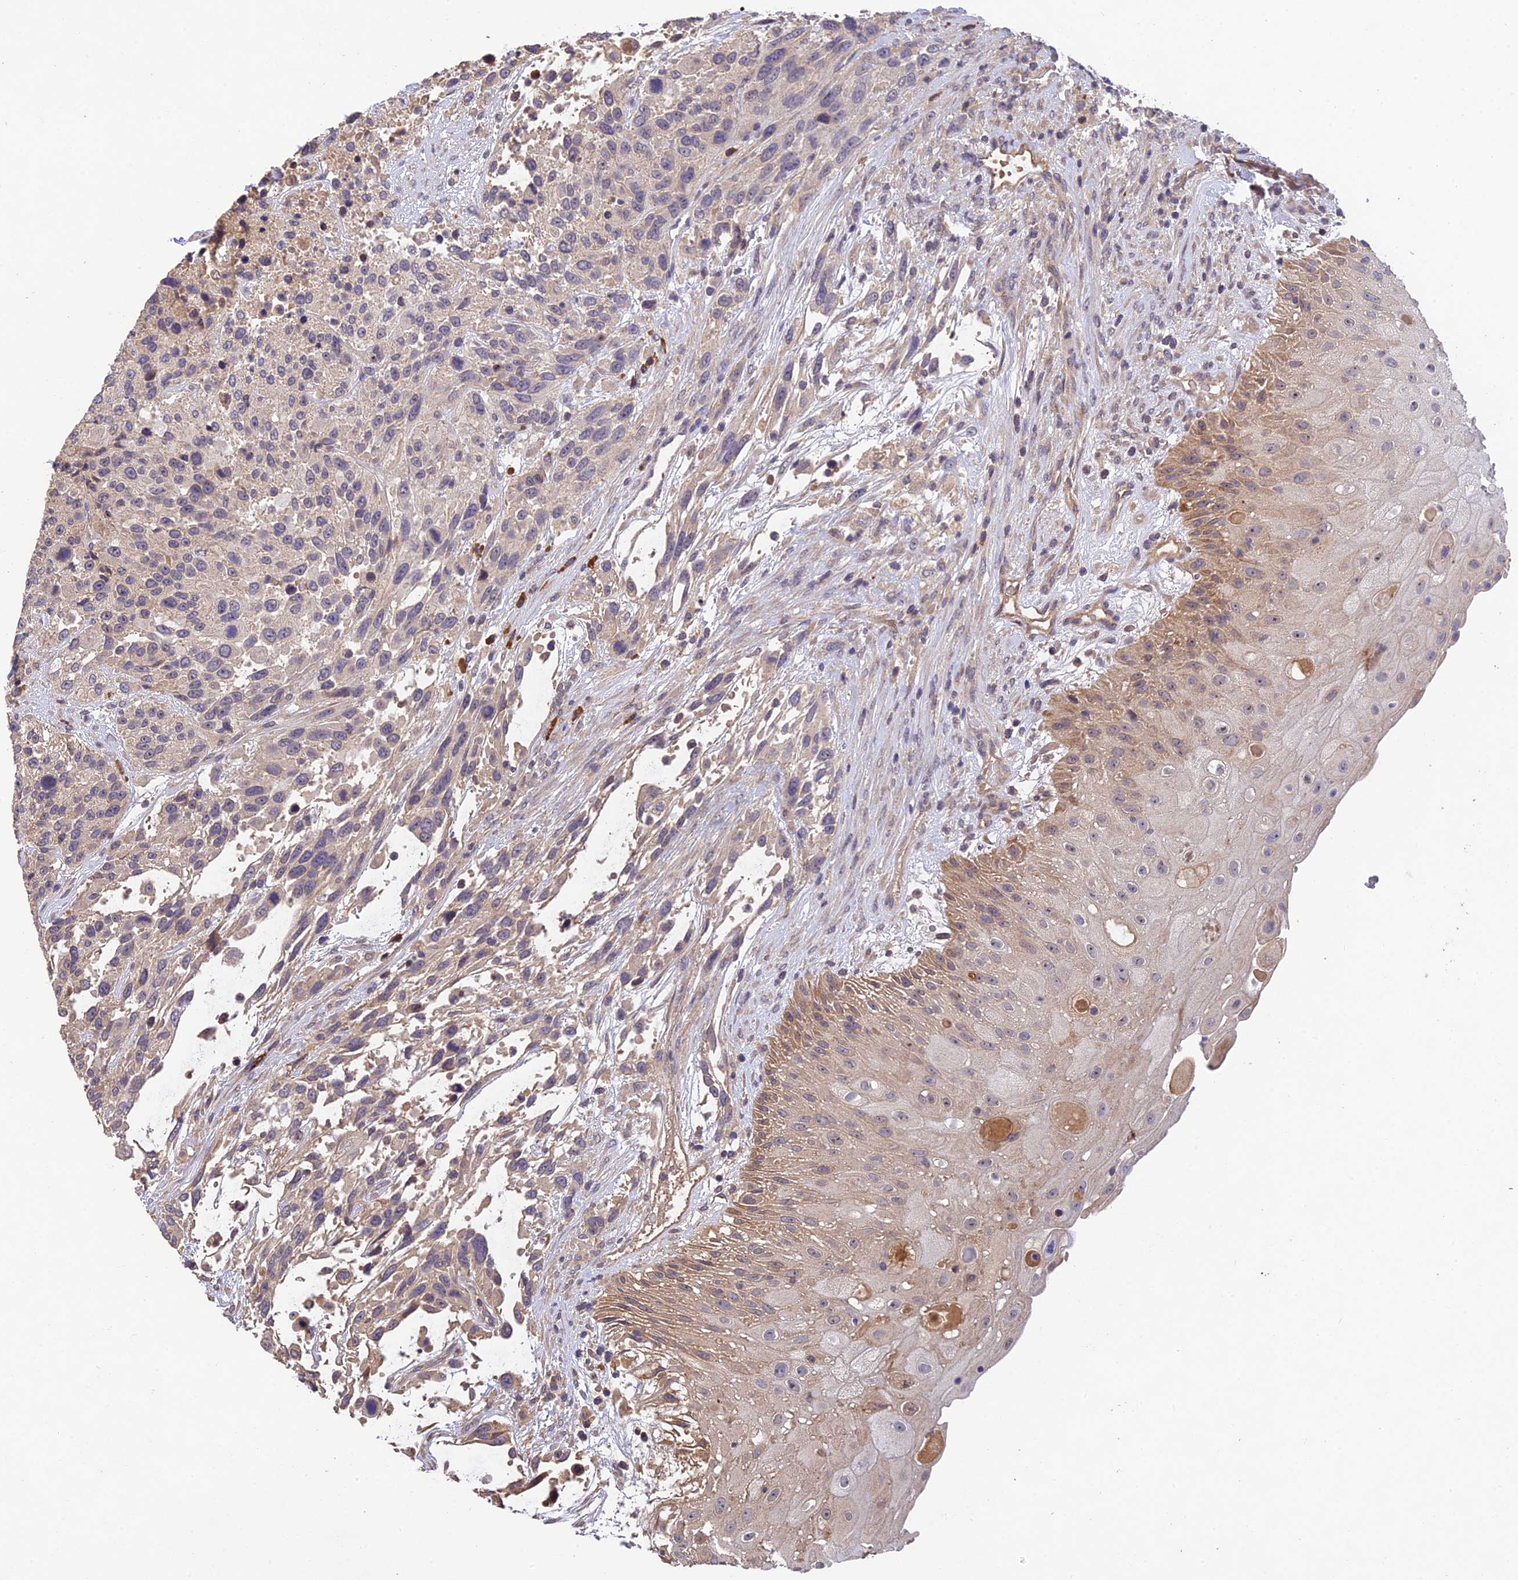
{"staining": {"intensity": "negative", "quantity": "none", "location": "none"}, "tissue": "urothelial cancer", "cell_type": "Tumor cells", "image_type": "cancer", "snomed": [{"axis": "morphology", "description": "Urothelial carcinoma, High grade"}, {"axis": "topography", "description": "Urinary bladder"}], "caption": "This is an immunohistochemistry histopathology image of human urothelial cancer. There is no expression in tumor cells.", "gene": "DENND5B", "patient": {"sex": "female", "age": 70}}